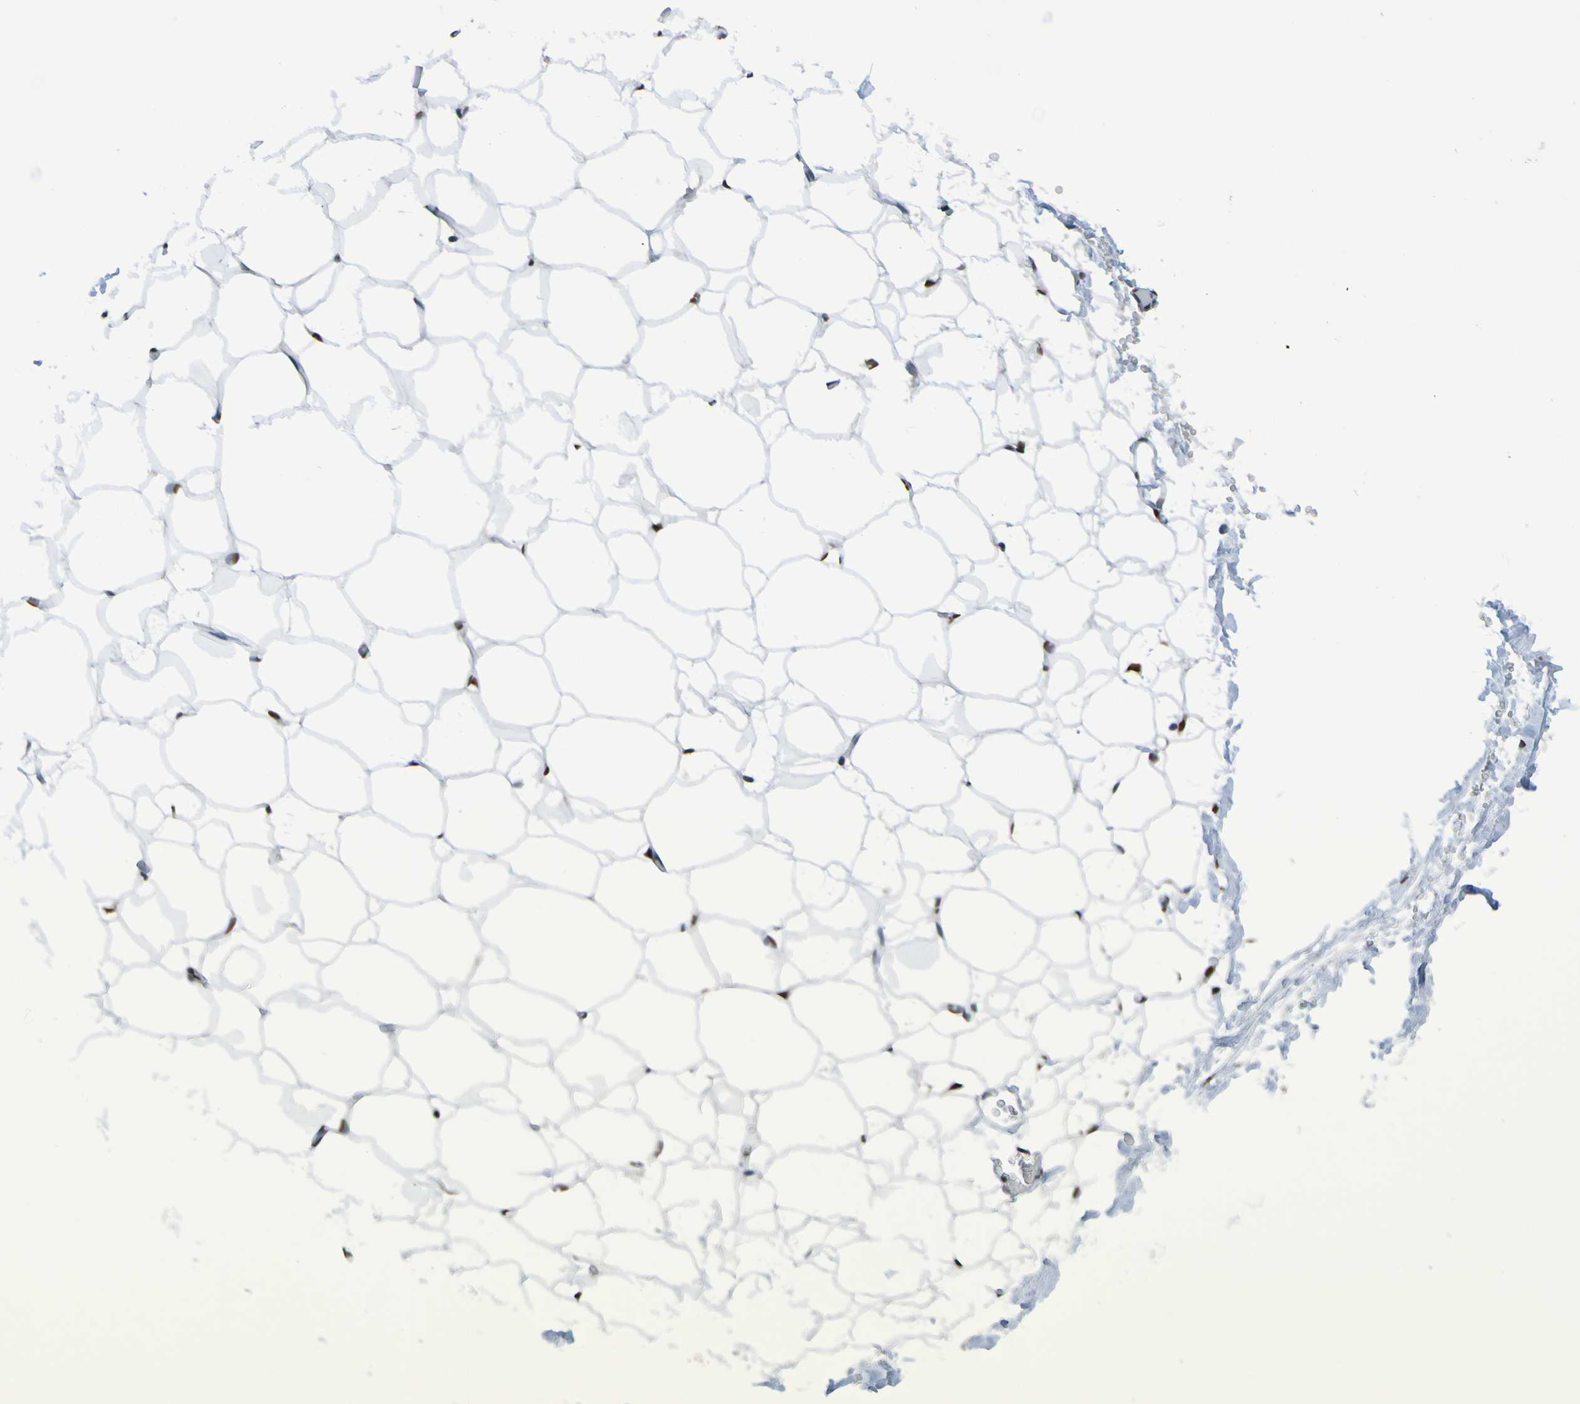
{"staining": {"intensity": "strong", "quantity": "25%-75%", "location": "nuclear"}, "tissue": "adipose tissue", "cell_type": "Adipocytes", "image_type": "normal", "snomed": [{"axis": "morphology", "description": "Normal tissue, NOS"}, {"axis": "topography", "description": "Breast"}, {"axis": "topography", "description": "Adipose tissue"}], "caption": "Protein staining exhibits strong nuclear staining in about 25%-75% of adipocytes in normal adipose tissue.", "gene": "HDAC2", "patient": {"sex": "female", "age": 25}}